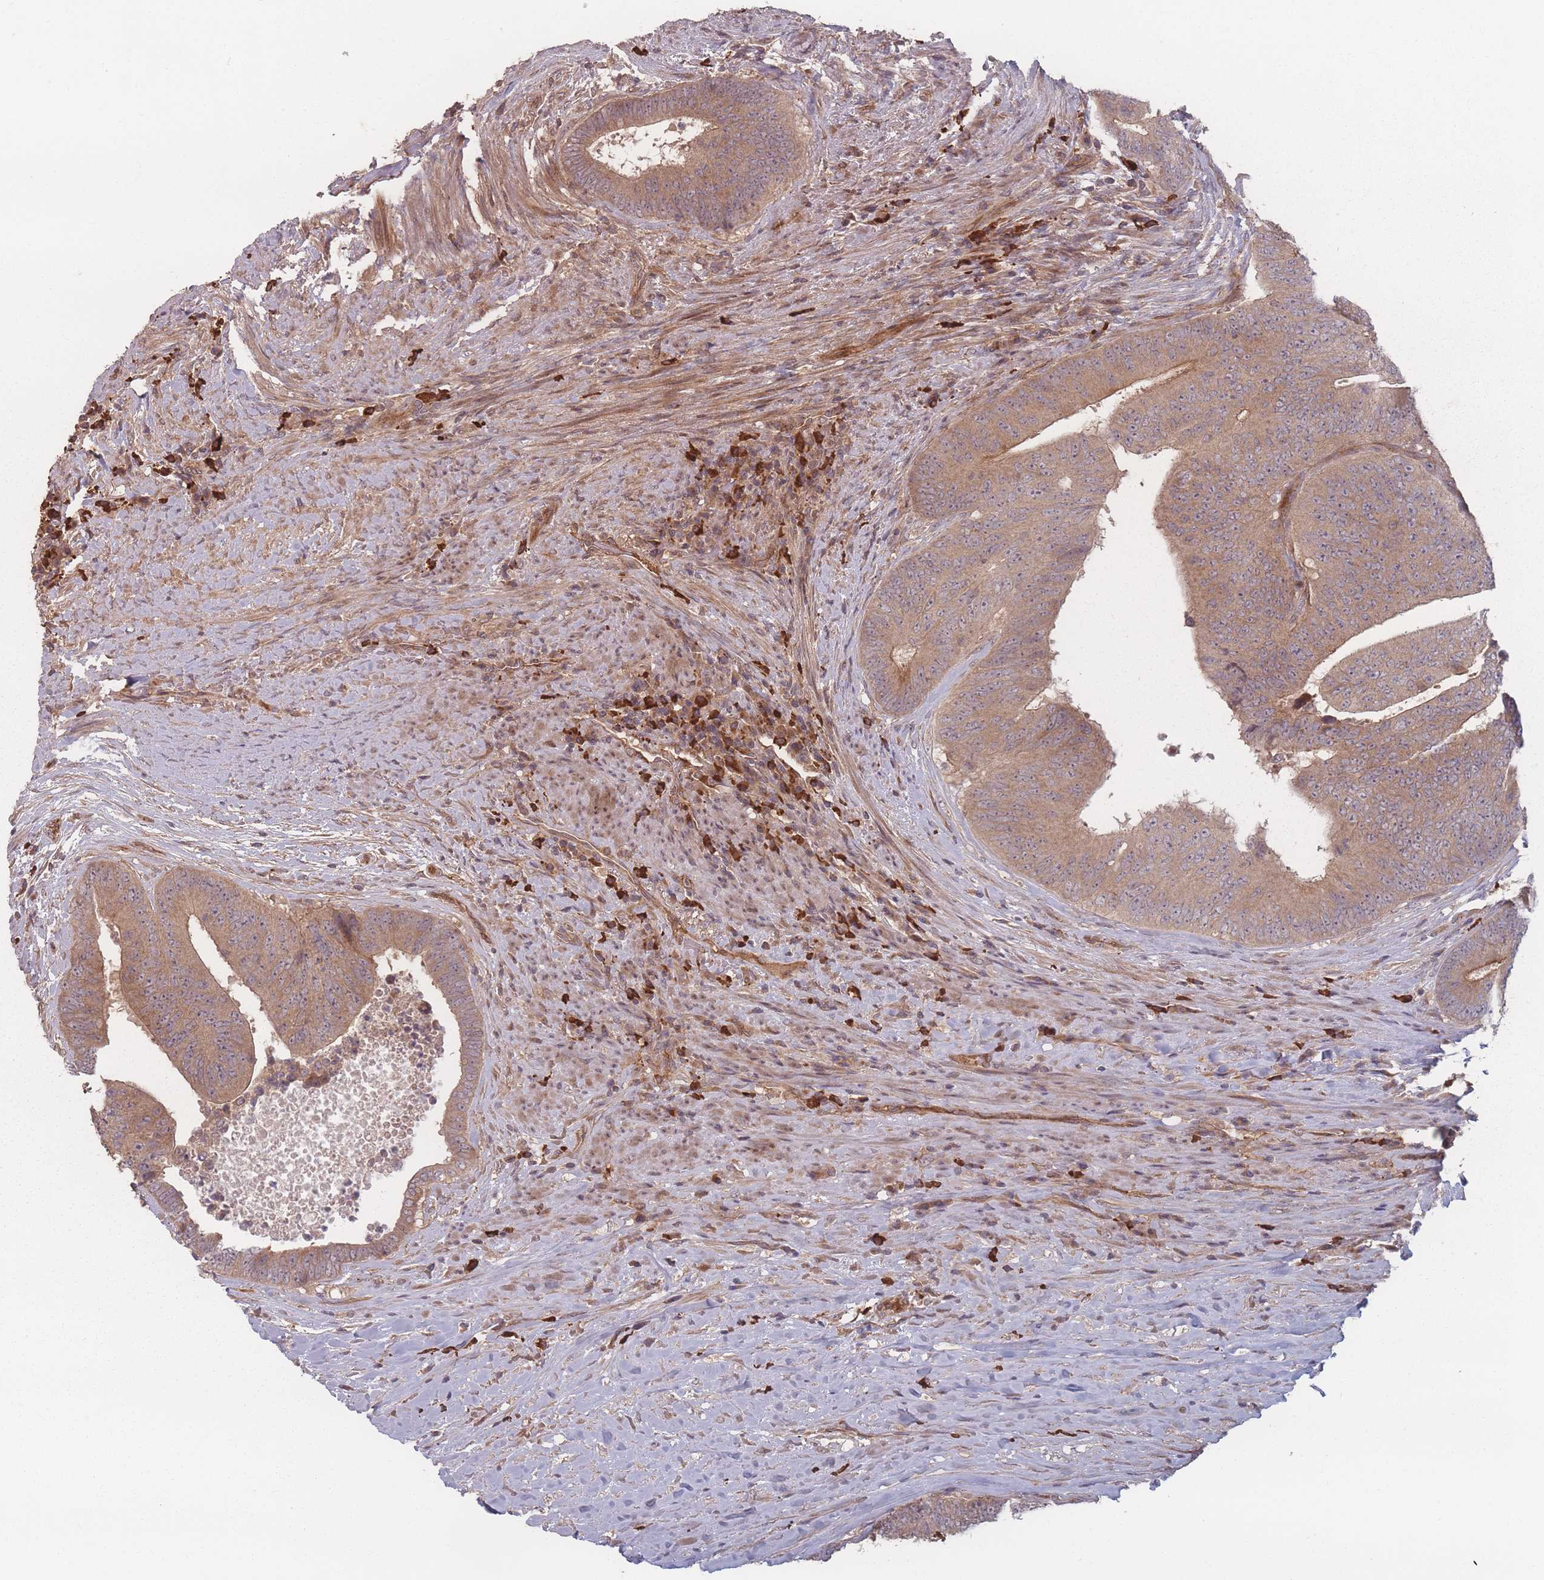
{"staining": {"intensity": "moderate", "quantity": ">75%", "location": "cytoplasmic/membranous"}, "tissue": "colorectal cancer", "cell_type": "Tumor cells", "image_type": "cancer", "snomed": [{"axis": "morphology", "description": "Adenocarcinoma, NOS"}, {"axis": "topography", "description": "Rectum"}], "caption": "Colorectal cancer (adenocarcinoma) stained with immunohistochemistry demonstrates moderate cytoplasmic/membranous positivity in about >75% of tumor cells.", "gene": "HAGH", "patient": {"sex": "male", "age": 72}}